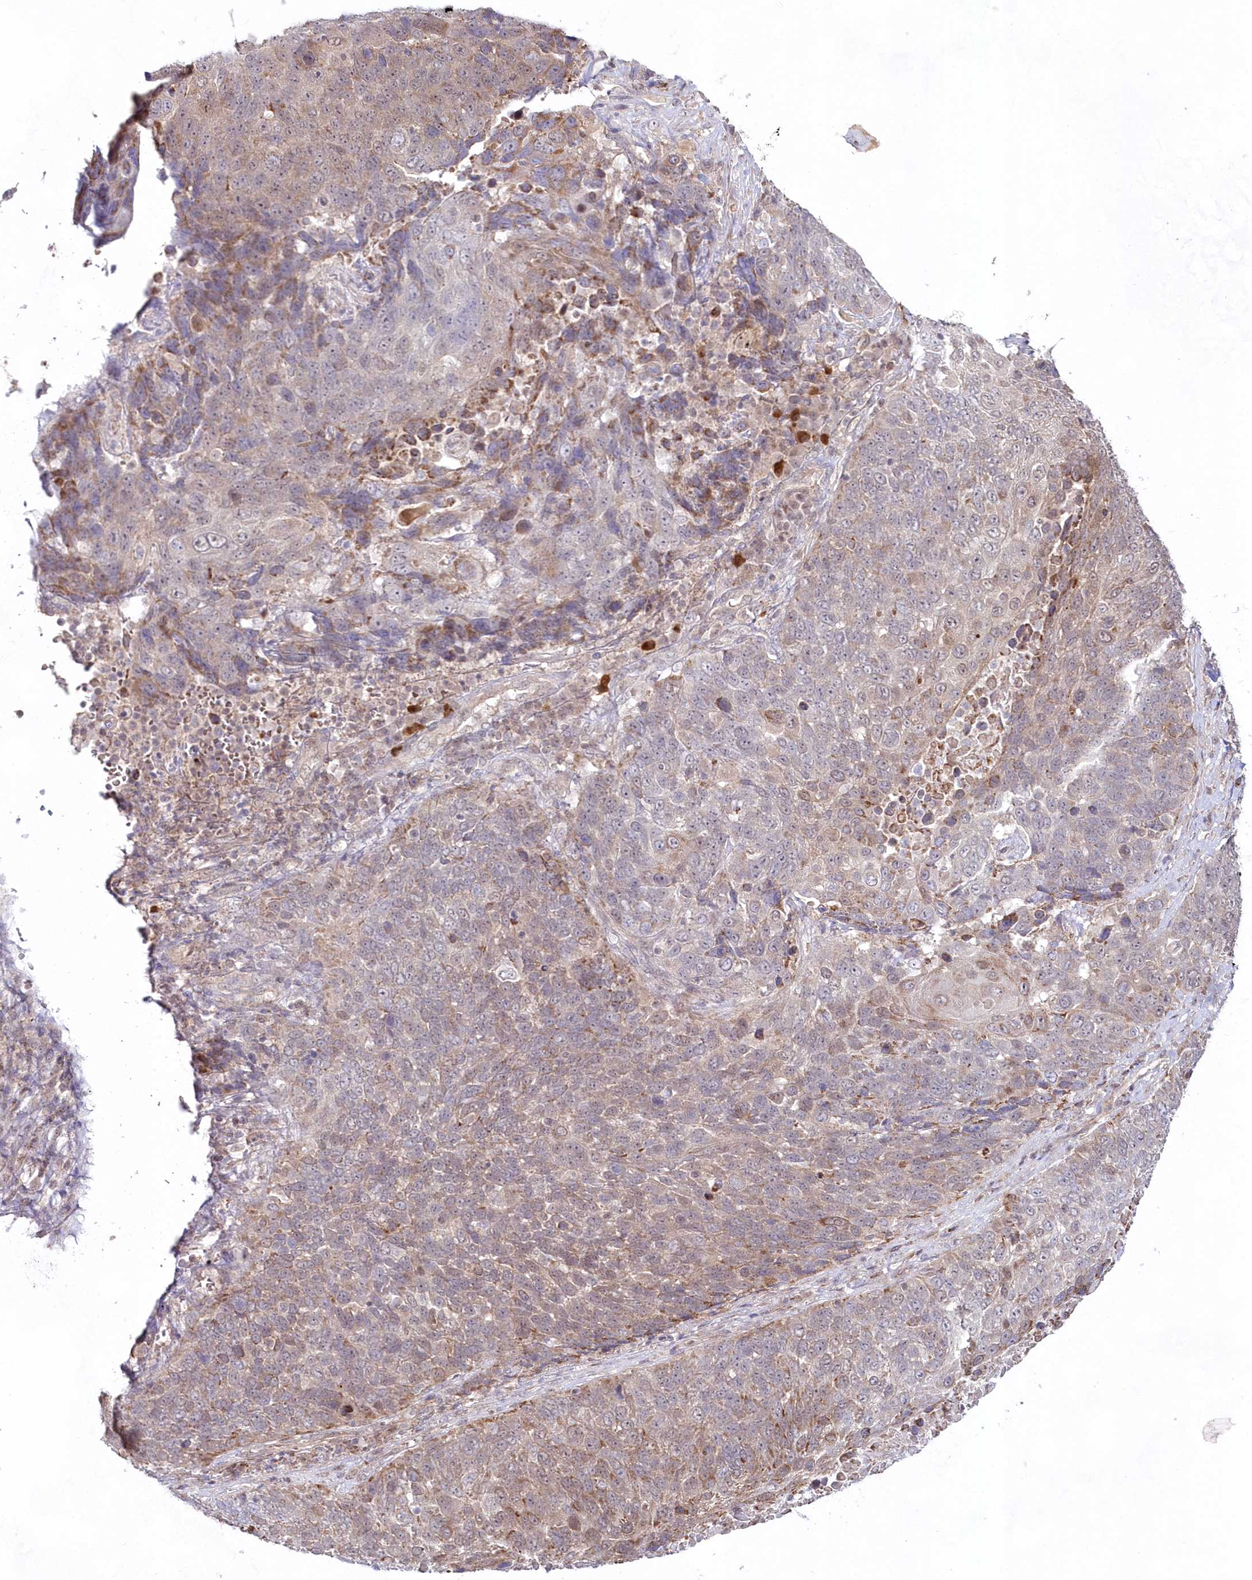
{"staining": {"intensity": "weak", "quantity": "<25%", "location": "cytoplasmic/membranous"}, "tissue": "lung cancer", "cell_type": "Tumor cells", "image_type": "cancer", "snomed": [{"axis": "morphology", "description": "Squamous cell carcinoma, NOS"}, {"axis": "topography", "description": "Lung"}], "caption": "The immunohistochemistry (IHC) image has no significant positivity in tumor cells of lung squamous cell carcinoma tissue.", "gene": "IMPA1", "patient": {"sex": "male", "age": 66}}